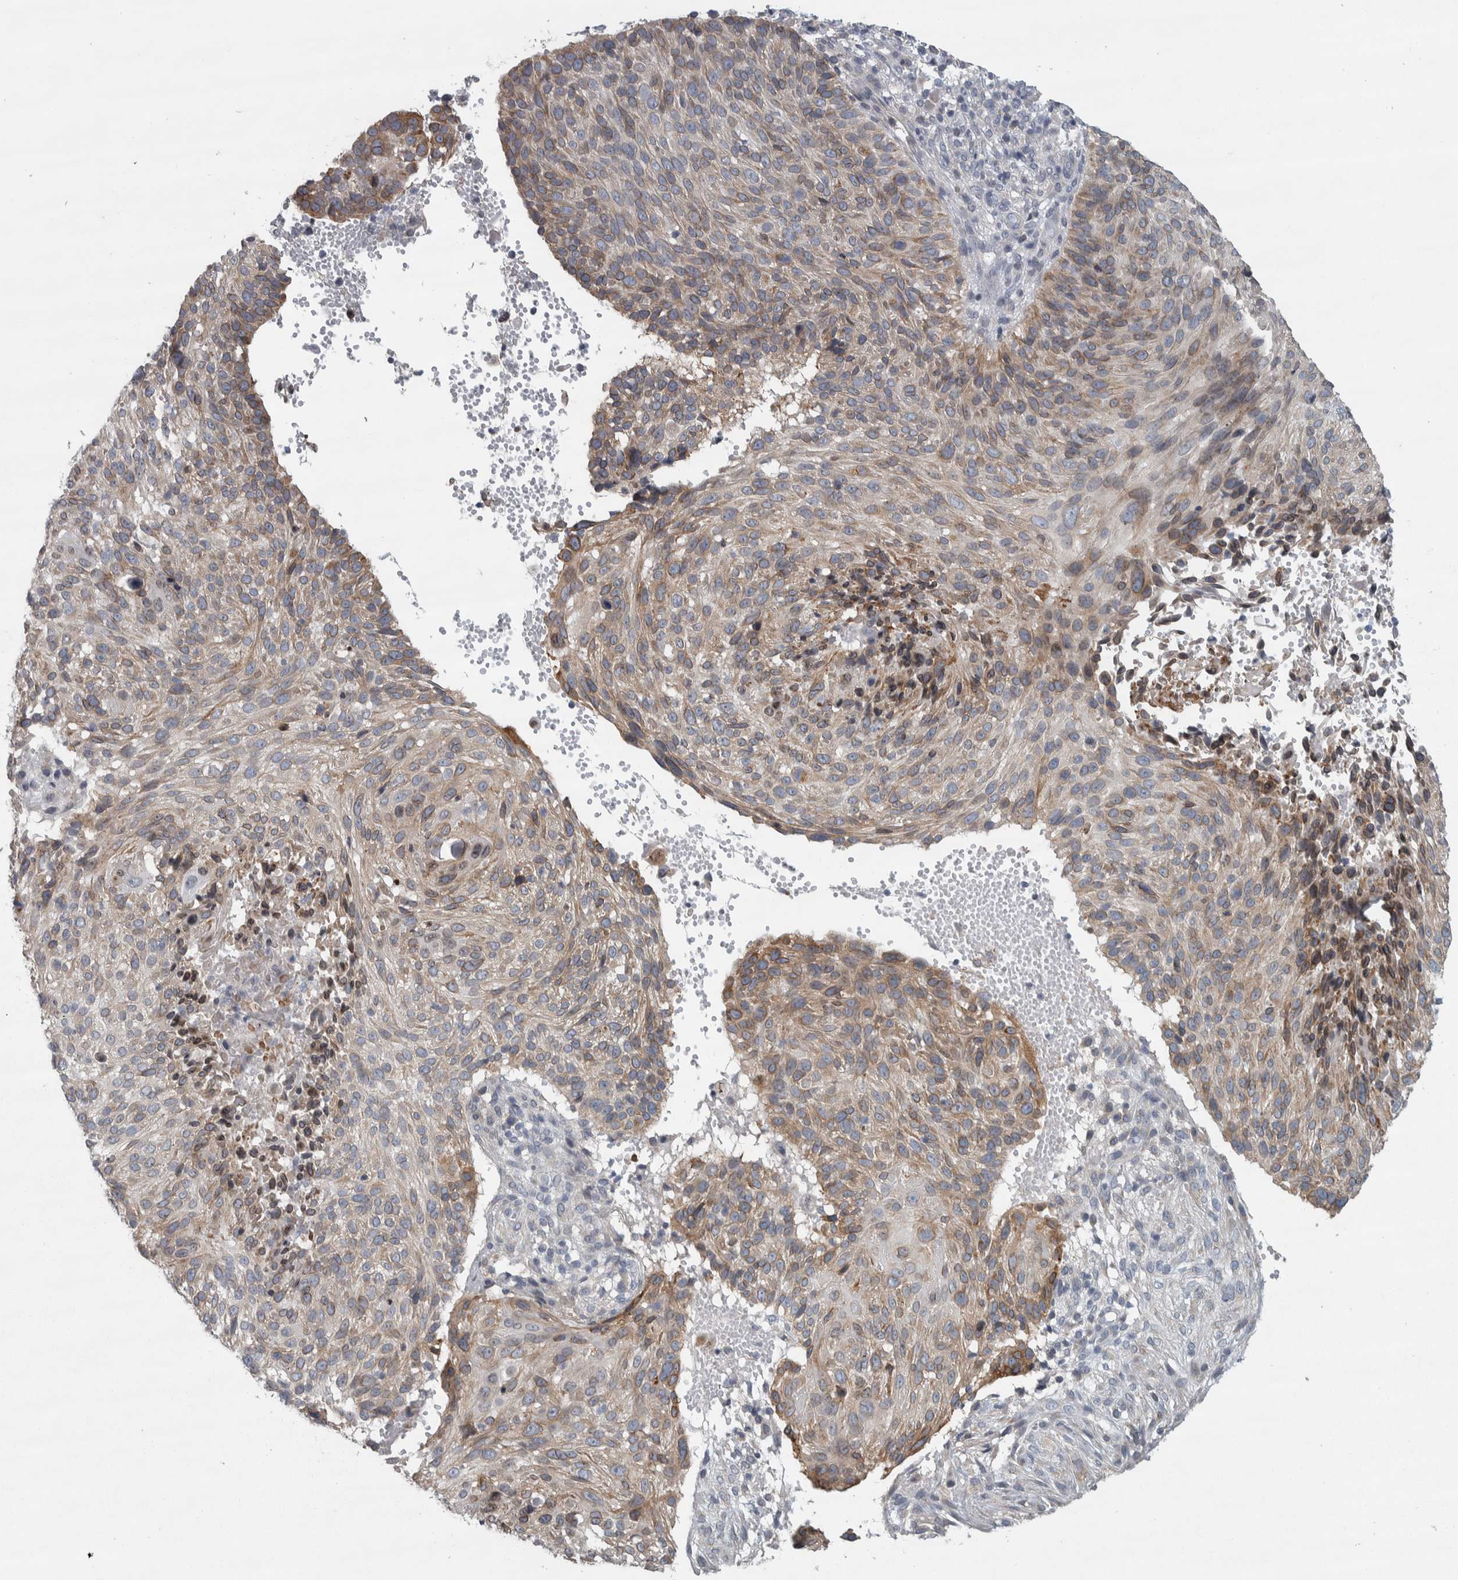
{"staining": {"intensity": "weak", "quantity": ">75%", "location": "cytoplasmic/membranous"}, "tissue": "cervical cancer", "cell_type": "Tumor cells", "image_type": "cancer", "snomed": [{"axis": "morphology", "description": "Squamous cell carcinoma, NOS"}, {"axis": "topography", "description": "Cervix"}], "caption": "Squamous cell carcinoma (cervical) stained for a protein demonstrates weak cytoplasmic/membranous positivity in tumor cells.", "gene": "SIGMAR1", "patient": {"sex": "female", "age": 74}}